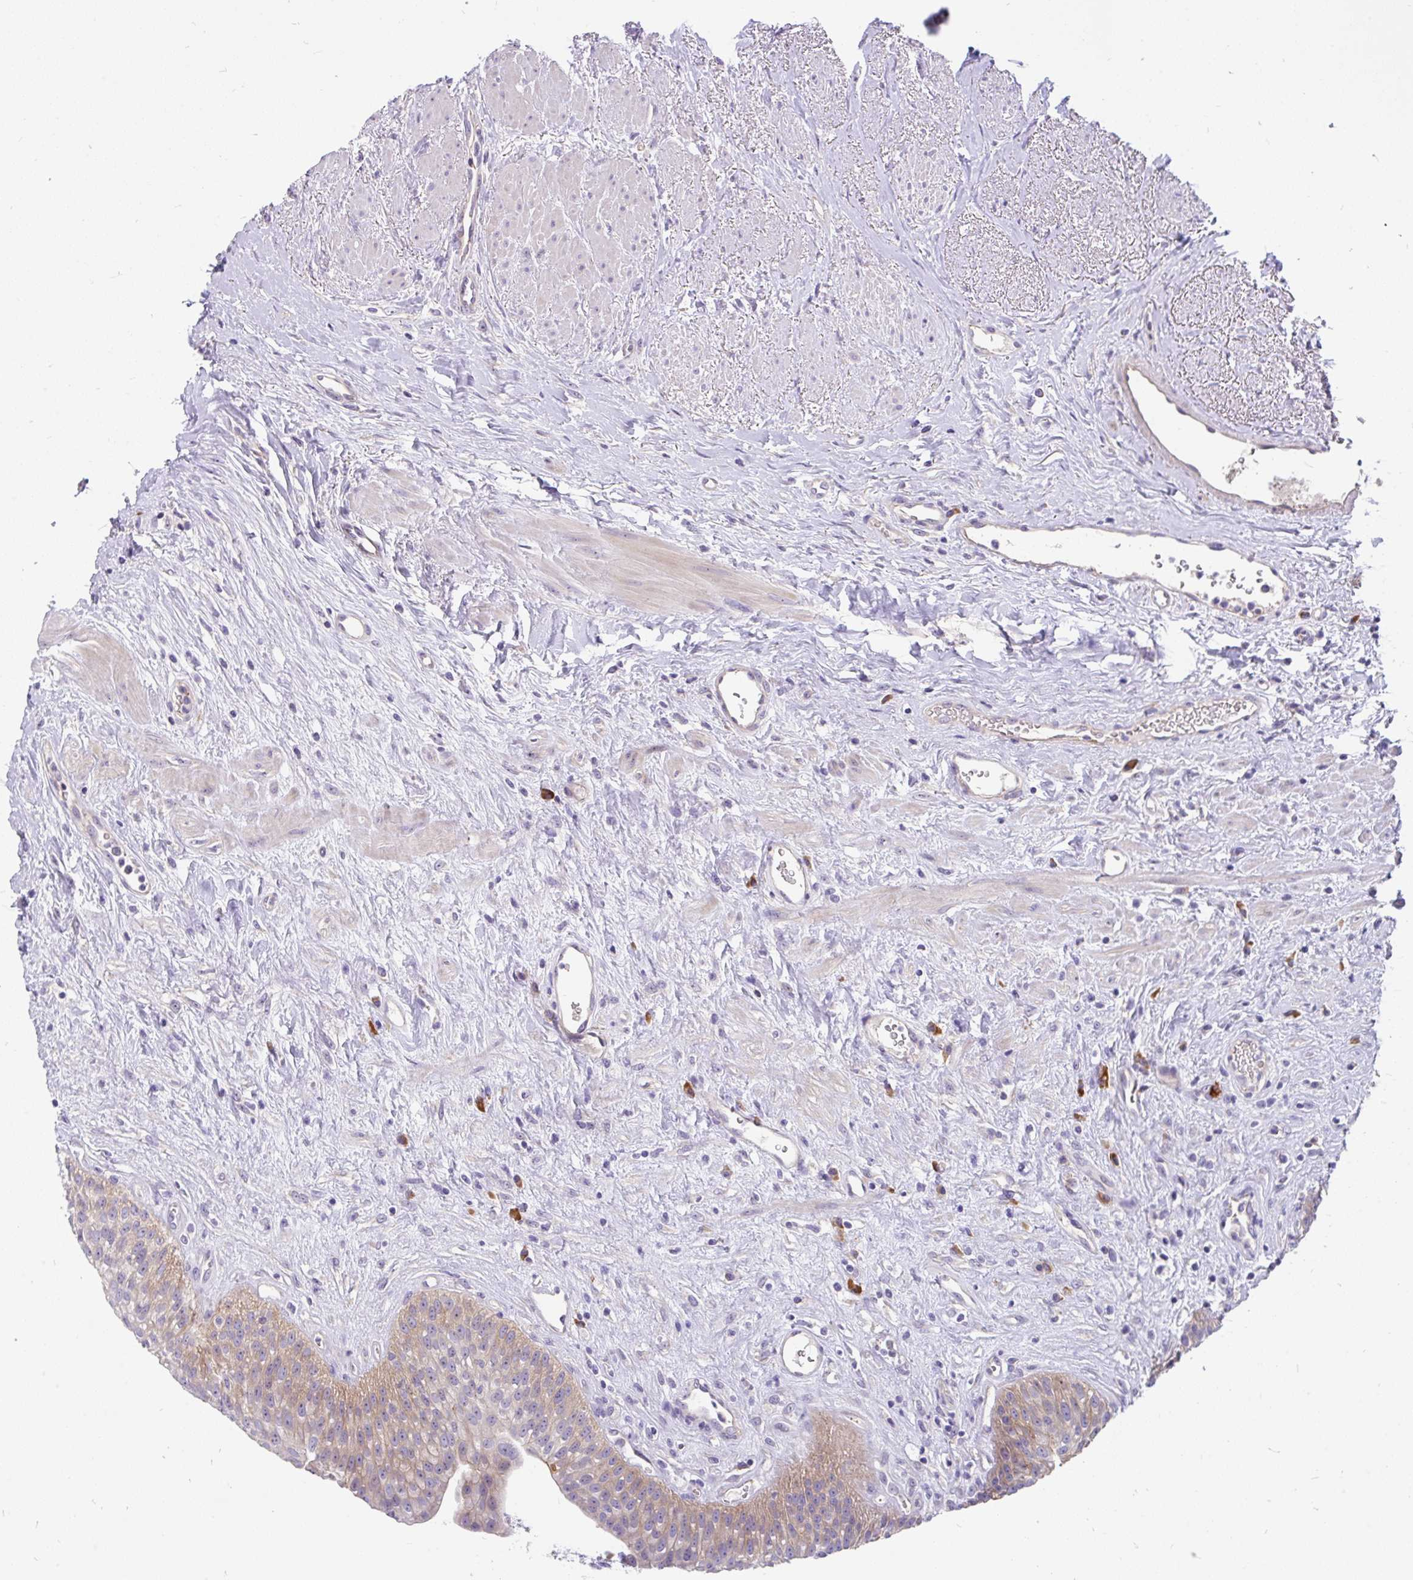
{"staining": {"intensity": "moderate", "quantity": "<25%", "location": "cytoplasmic/membranous"}, "tissue": "urinary bladder", "cell_type": "Urothelial cells", "image_type": "normal", "snomed": [{"axis": "morphology", "description": "Normal tissue, NOS"}, {"axis": "topography", "description": "Urinary bladder"}], "caption": "Immunohistochemical staining of benign urinary bladder exhibits moderate cytoplasmic/membranous protein expression in about <25% of urothelial cells. The protein is shown in brown color, while the nuclei are stained blue.", "gene": "LRRC26", "patient": {"sex": "female", "age": 56}}